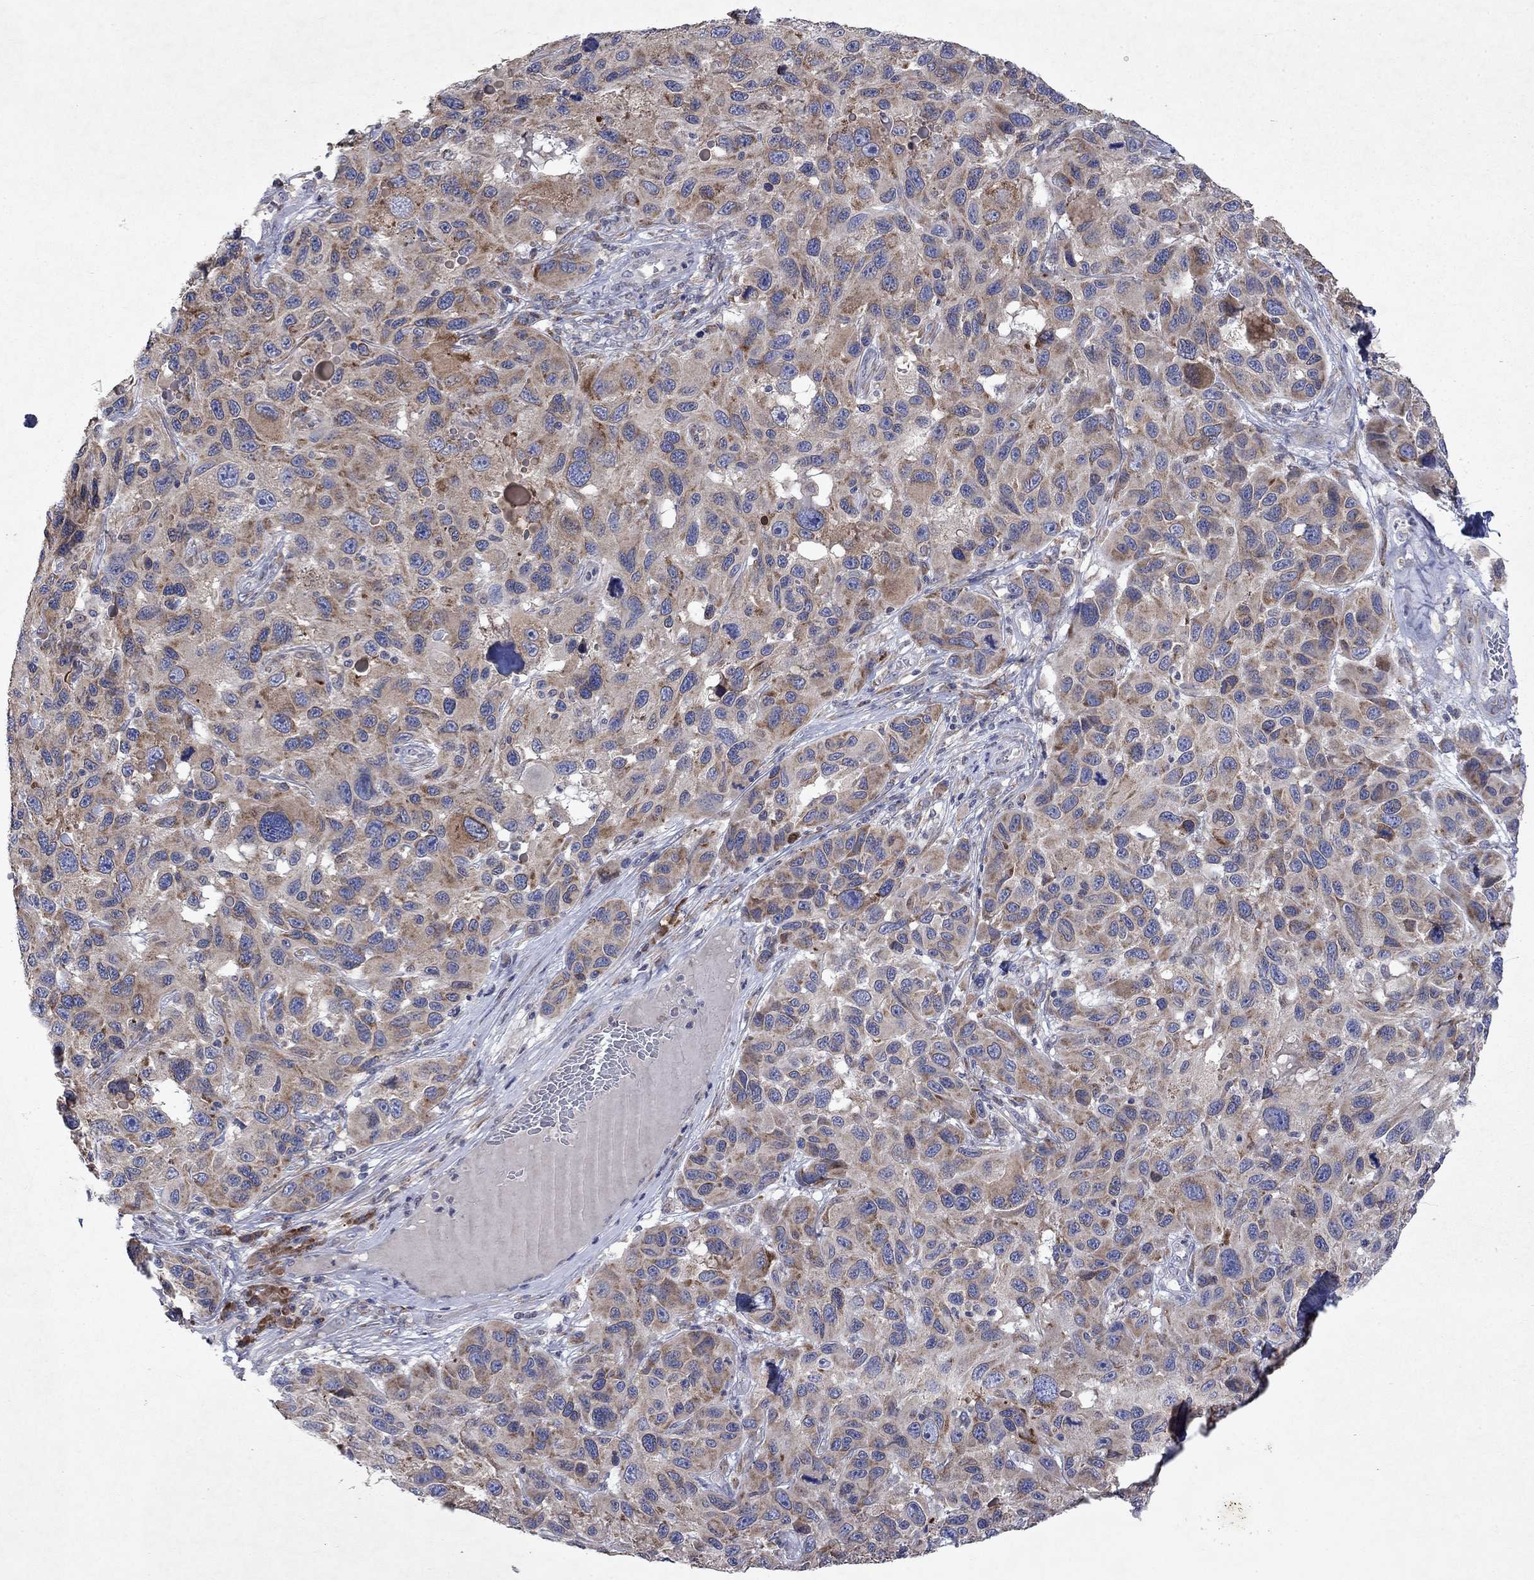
{"staining": {"intensity": "moderate", "quantity": ">75%", "location": "cytoplasmic/membranous"}, "tissue": "melanoma", "cell_type": "Tumor cells", "image_type": "cancer", "snomed": [{"axis": "morphology", "description": "Malignant melanoma, NOS"}, {"axis": "topography", "description": "Skin"}], "caption": "Tumor cells reveal medium levels of moderate cytoplasmic/membranous expression in approximately >75% of cells in human melanoma. (Brightfield microscopy of DAB IHC at high magnification).", "gene": "TMEM97", "patient": {"sex": "male", "age": 53}}